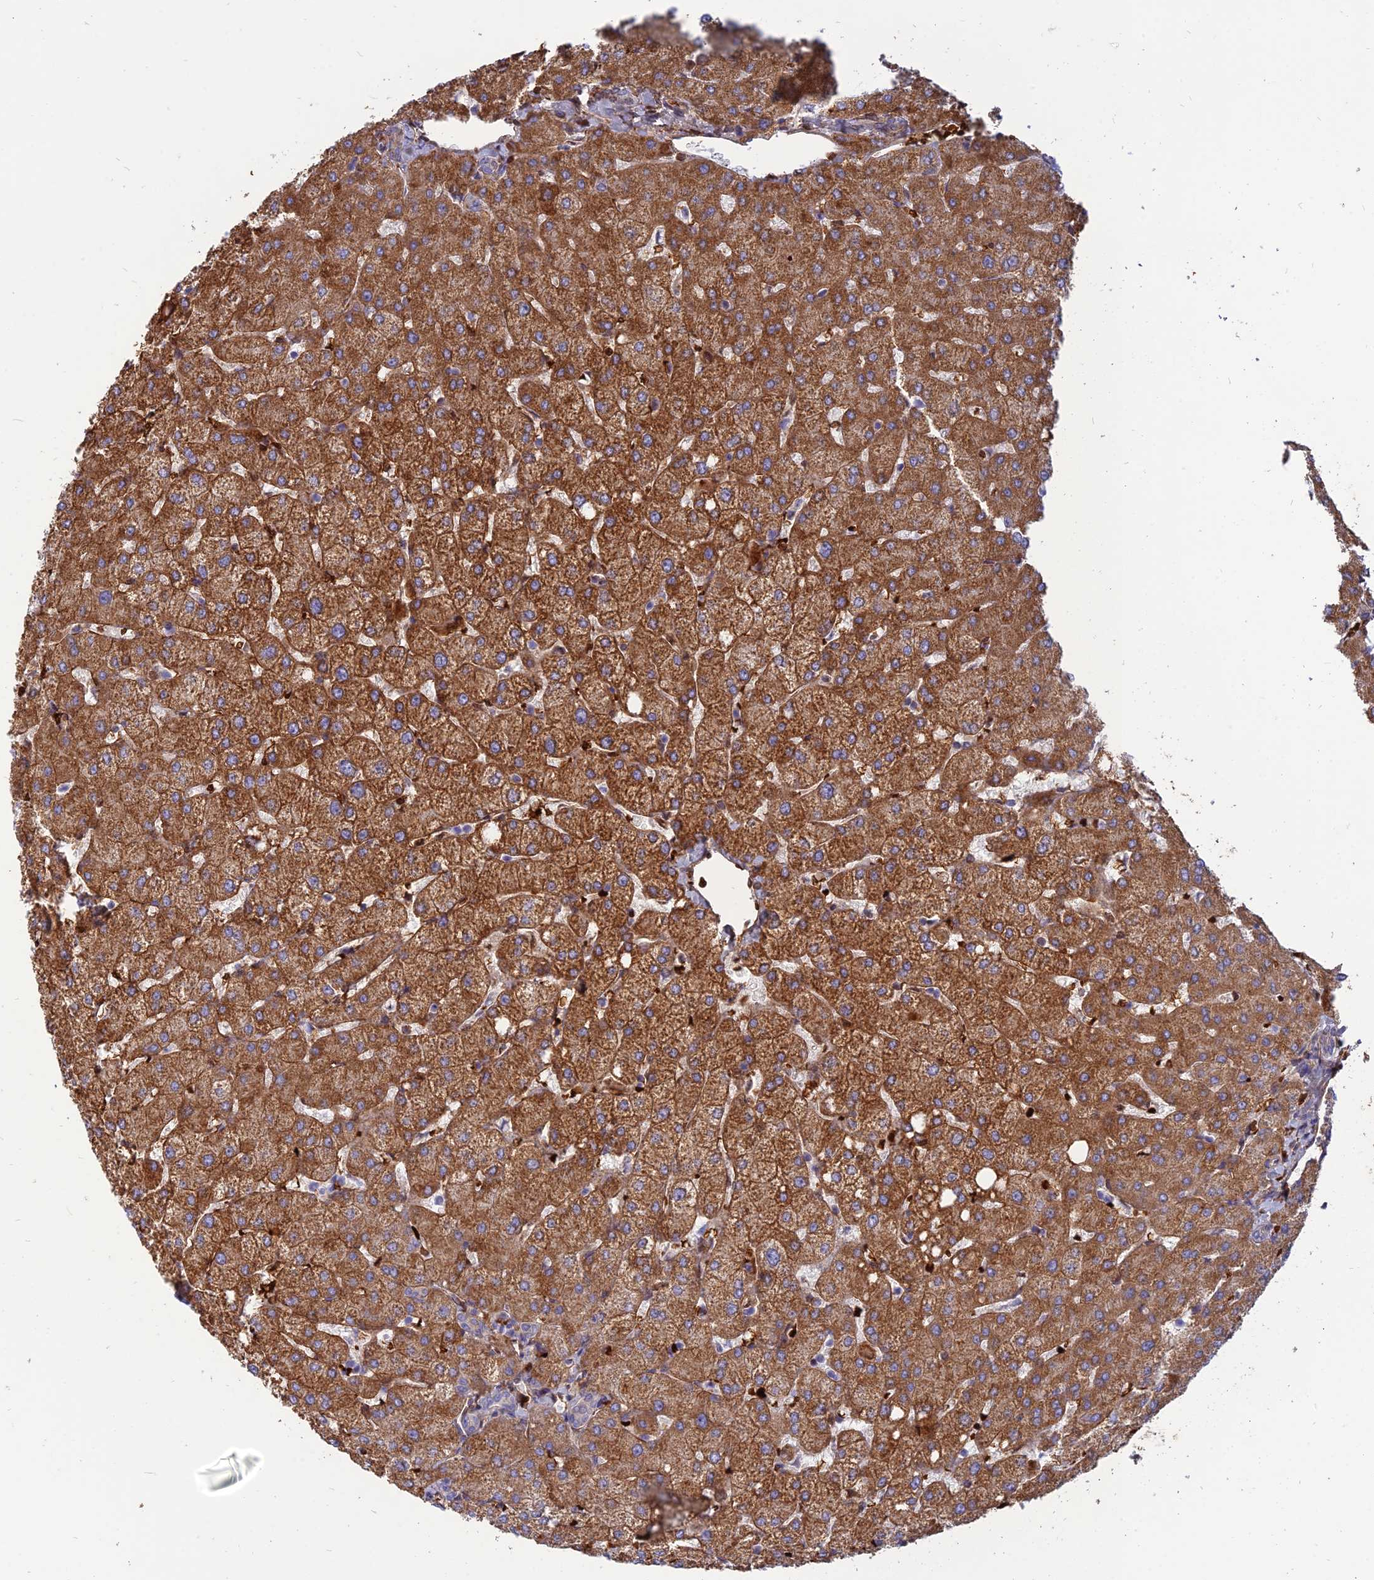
{"staining": {"intensity": "weak", "quantity": "<25%", "location": "cytoplasmic/membranous"}, "tissue": "liver", "cell_type": "Cholangiocytes", "image_type": "normal", "snomed": [{"axis": "morphology", "description": "Normal tissue, NOS"}, {"axis": "topography", "description": "Liver"}], "caption": "Immunohistochemistry of normal liver reveals no expression in cholangiocytes.", "gene": "HHAT", "patient": {"sex": "female", "age": 54}}